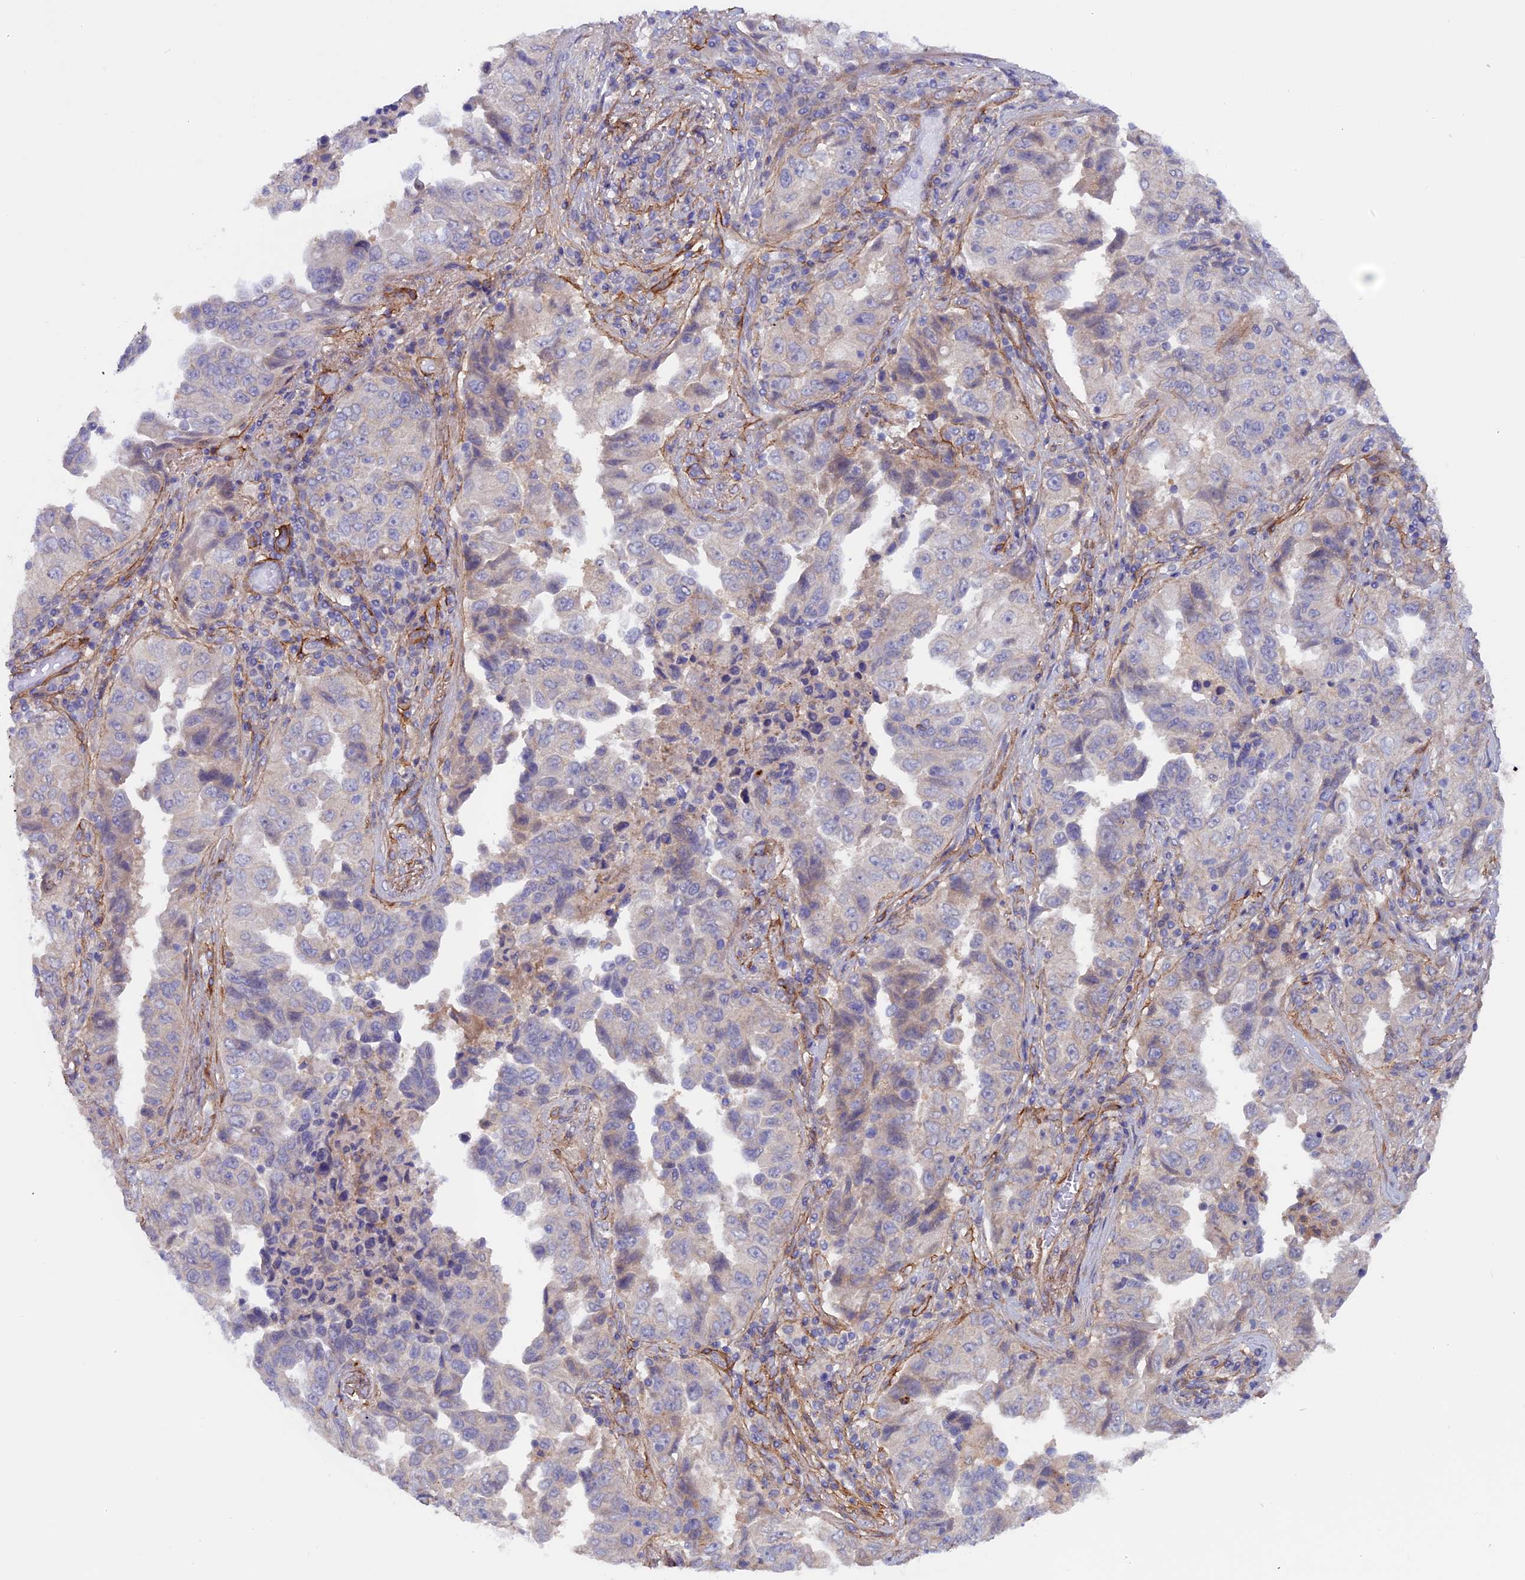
{"staining": {"intensity": "negative", "quantity": "none", "location": "none"}, "tissue": "lung cancer", "cell_type": "Tumor cells", "image_type": "cancer", "snomed": [{"axis": "morphology", "description": "Adenocarcinoma, NOS"}, {"axis": "topography", "description": "Lung"}], "caption": "The micrograph demonstrates no staining of tumor cells in lung cancer (adenocarcinoma).", "gene": "COL4A3", "patient": {"sex": "female", "age": 51}}